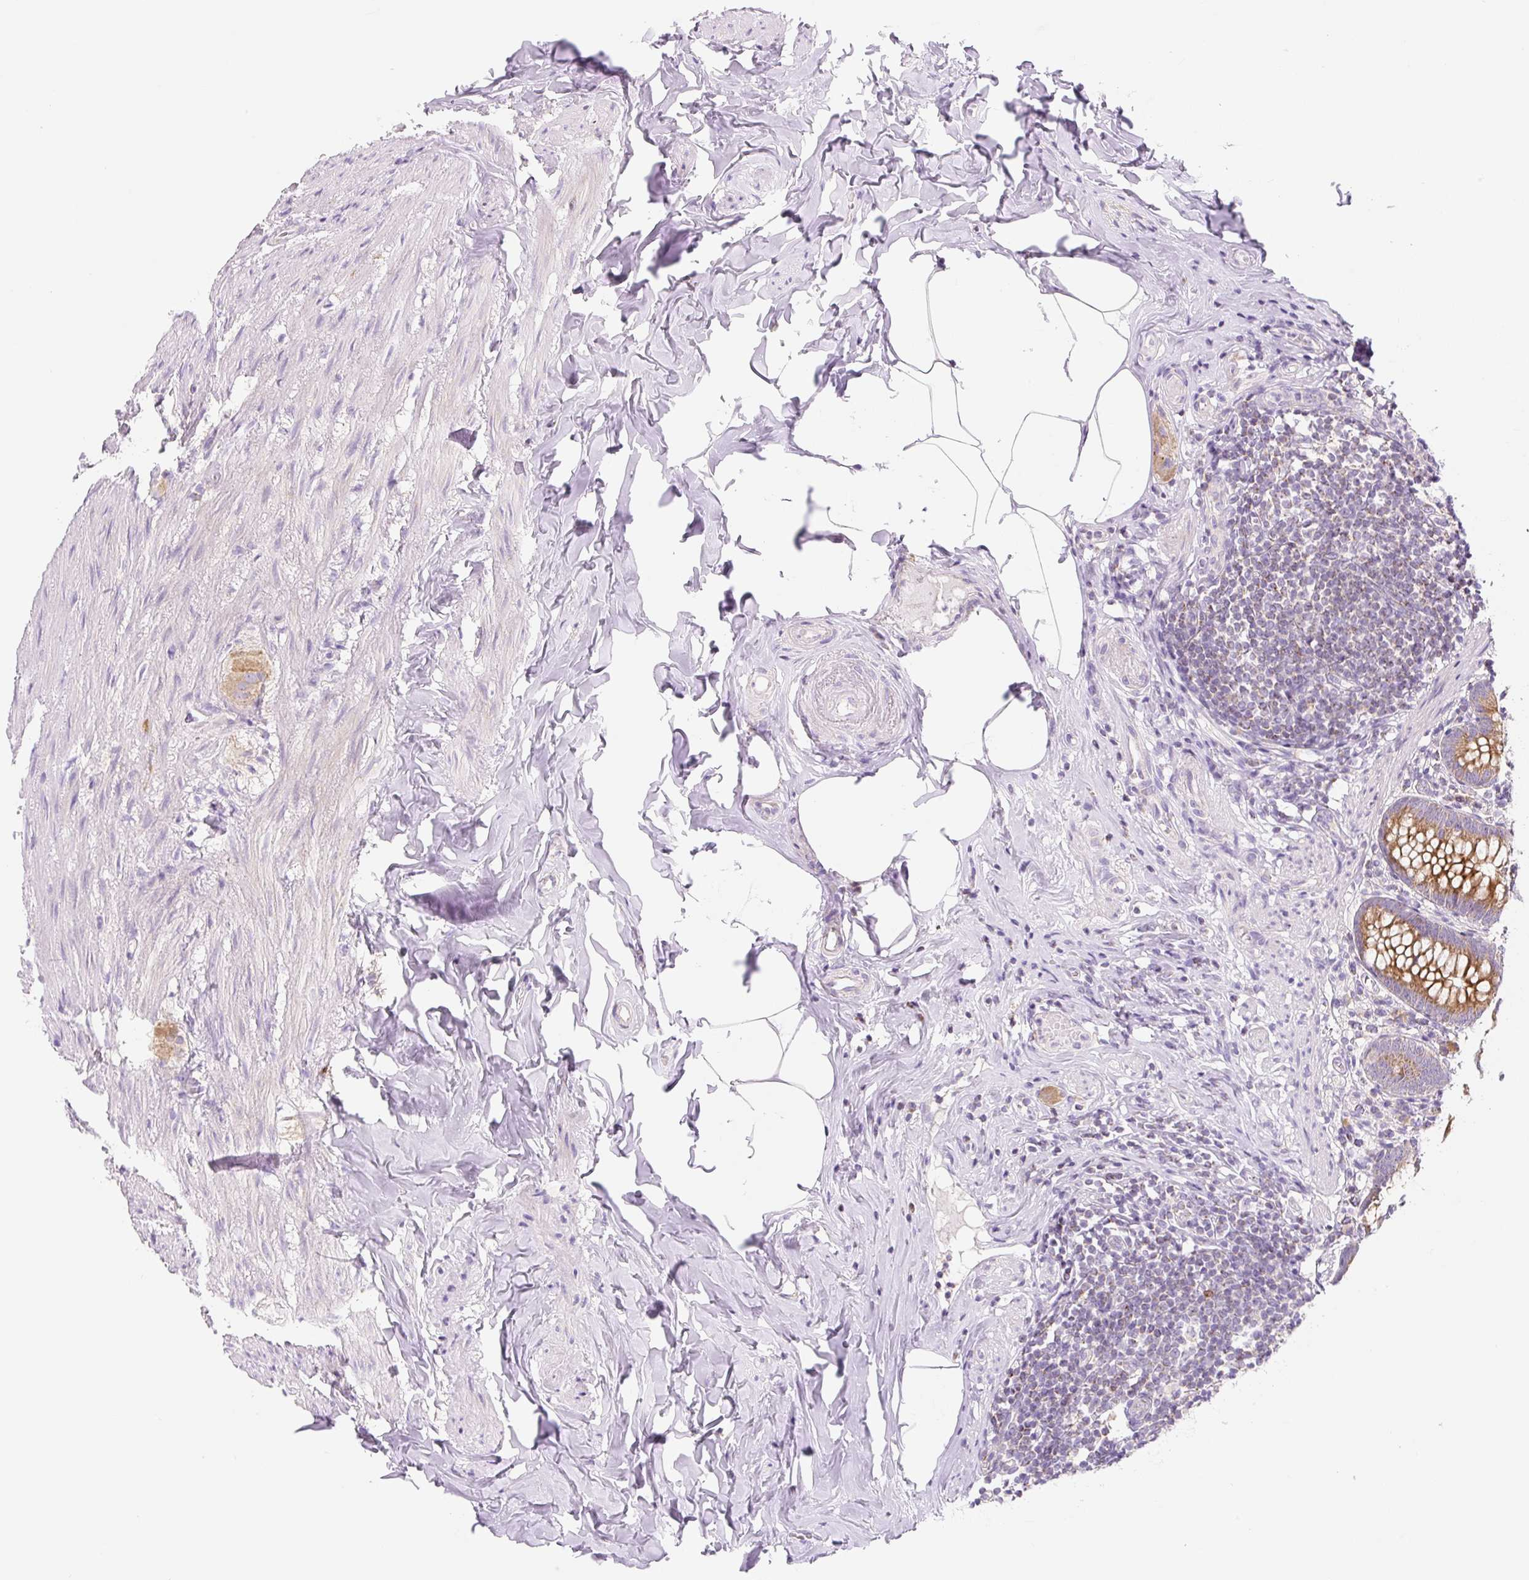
{"staining": {"intensity": "strong", "quantity": ">75%", "location": "cytoplasmic/membranous"}, "tissue": "appendix", "cell_type": "Glandular cells", "image_type": "normal", "snomed": [{"axis": "morphology", "description": "Normal tissue, NOS"}, {"axis": "topography", "description": "Appendix"}], "caption": "IHC of unremarkable appendix reveals high levels of strong cytoplasmic/membranous expression in about >75% of glandular cells.", "gene": "FOCAD", "patient": {"sex": "male", "age": 55}}